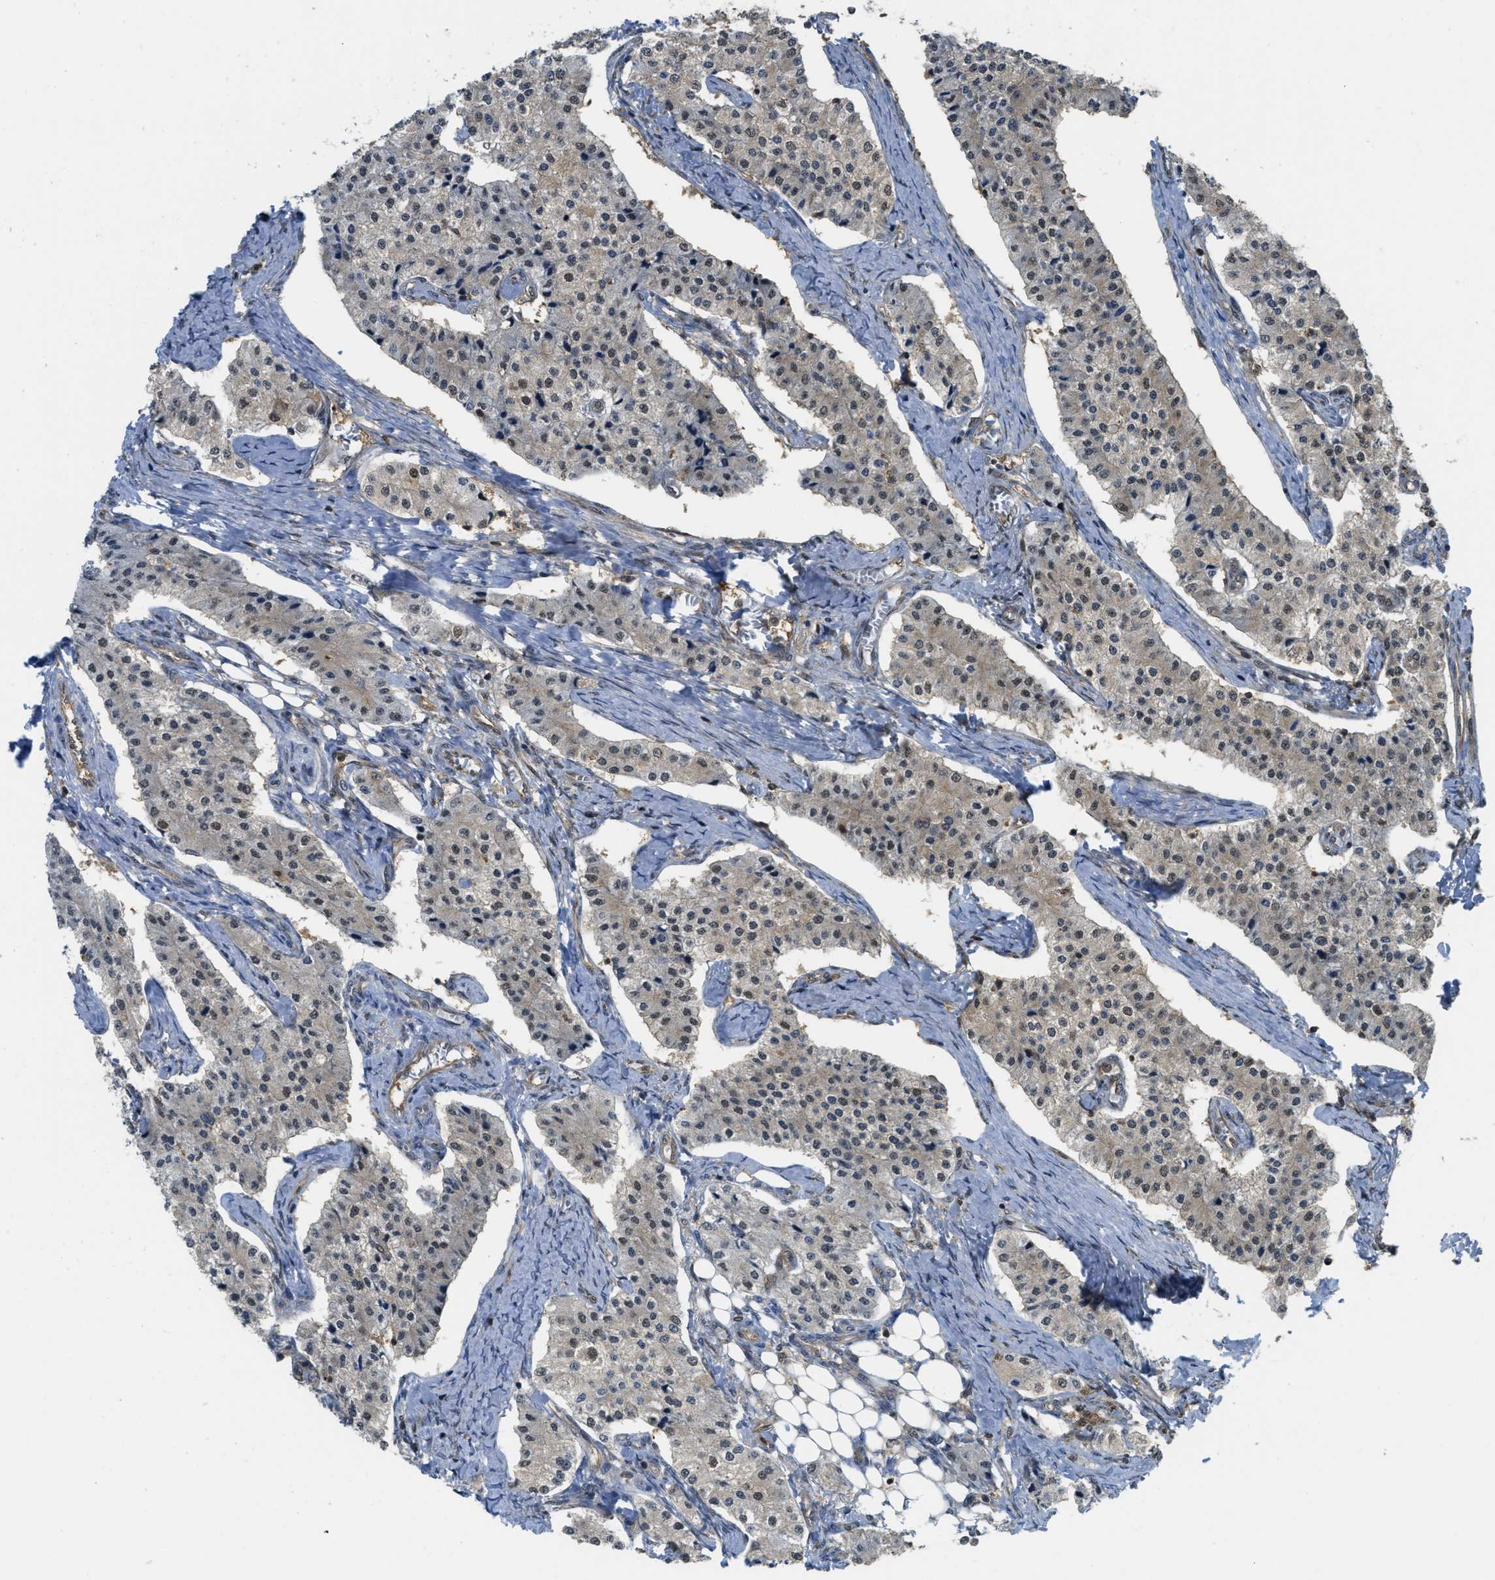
{"staining": {"intensity": "moderate", "quantity": "25%-75%", "location": "nuclear"}, "tissue": "carcinoid", "cell_type": "Tumor cells", "image_type": "cancer", "snomed": [{"axis": "morphology", "description": "Carcinoid, malignant, NOS"}, {"axis": "topography", "description": "Colon"}], "caption": "Immunohistochemistry (IHC) of carcinoid shows medium levels of moderate nuclear staining in approximately 25%-75% of tumor cells.", "gene": "PSMC5", "patient": {"sex": "female", "age": 52}}